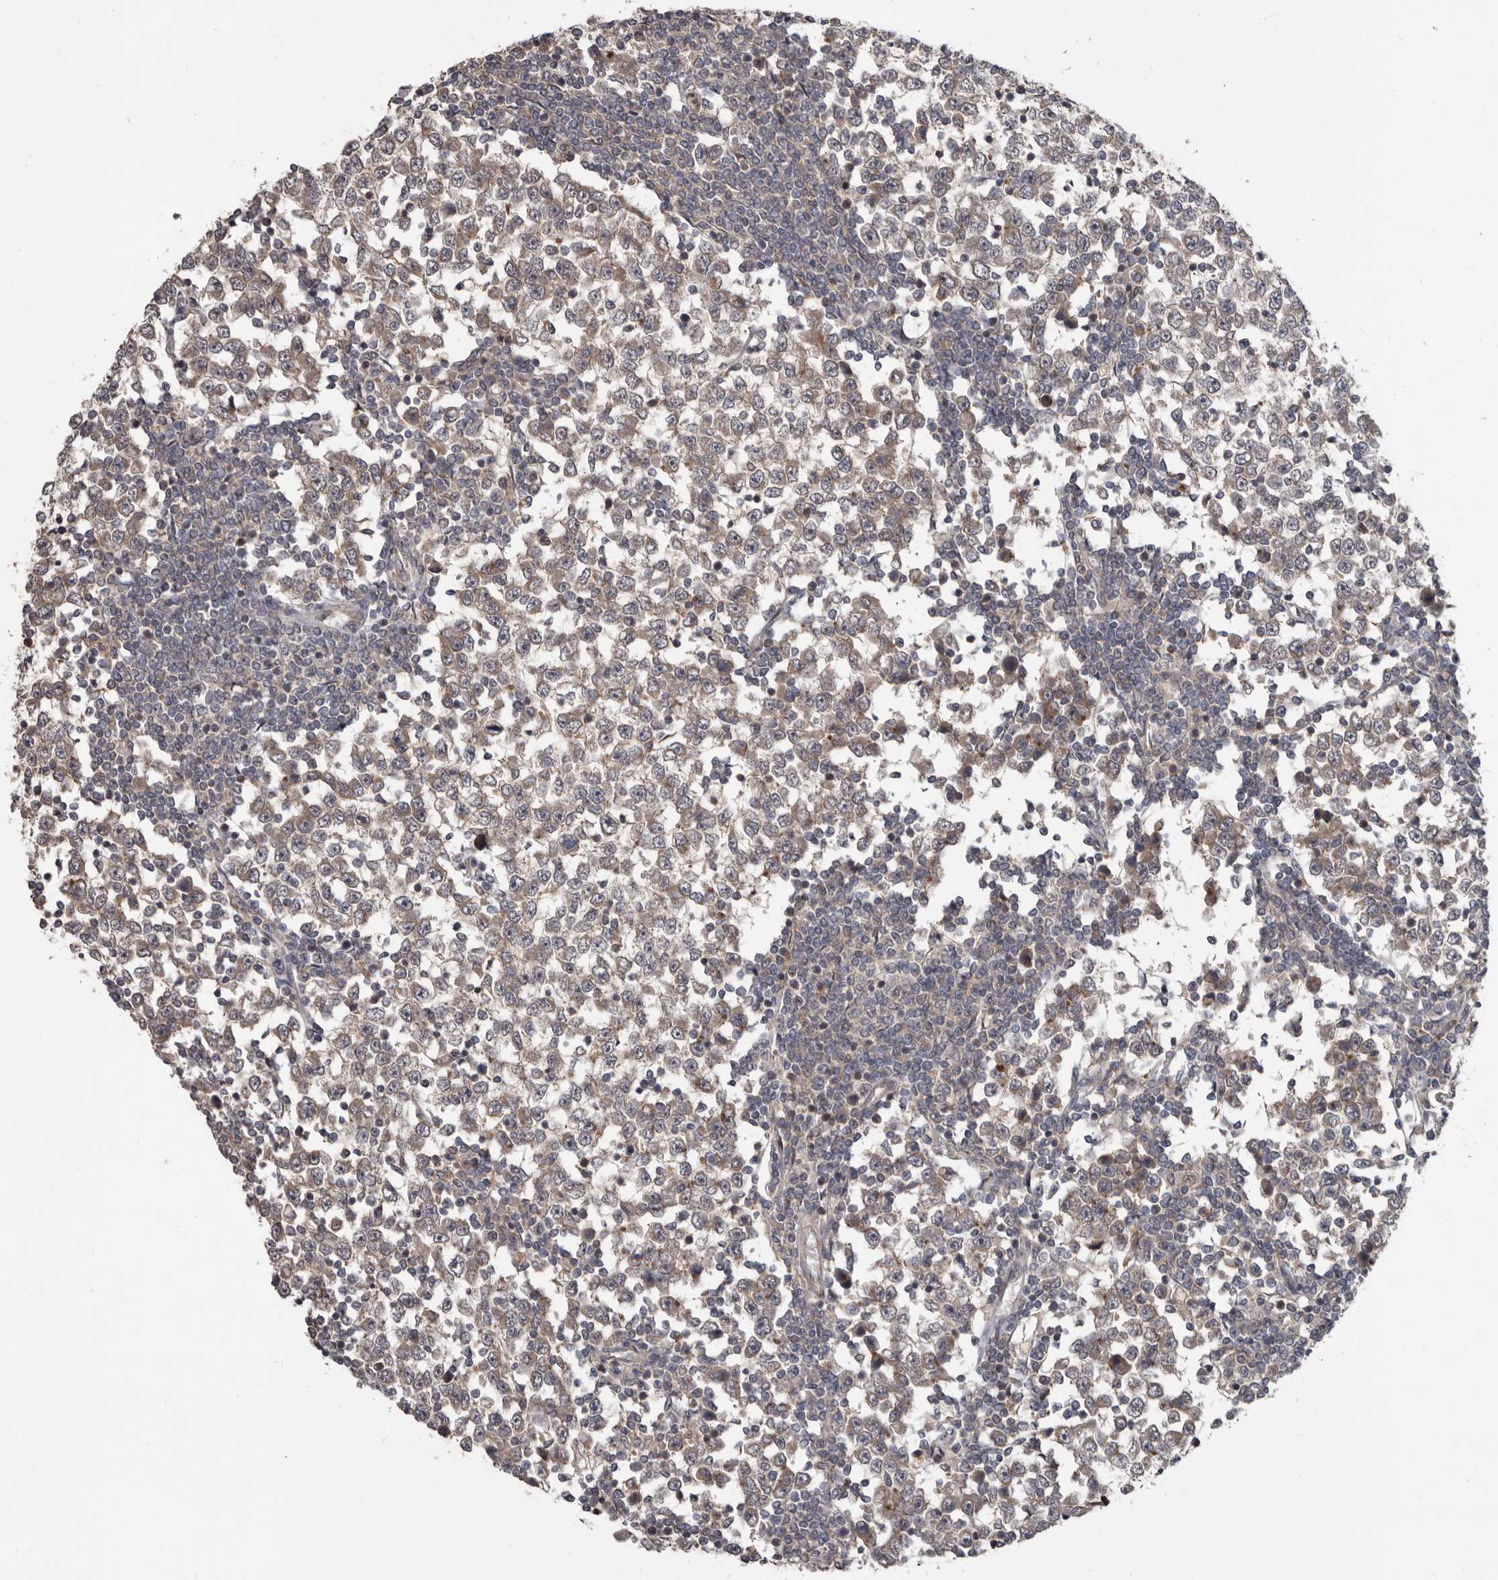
{"staining": {"intensity": "weak", "quantity": ">75%", "location": "cytoplasmic/membranous"}, "tissue": "testis cancer", "cell_type": "Tumor cells", "image_type": "cancer", "snomed": [{"axis": "morphology", "description": "Seminoma, NOS"}, {"axis": "topography", "description": "Testis"}], "caption": "Protein expression analysis of human seminoma (testis) reveals weak cytoplasmic/membranous expression in about >75% of tumor cells.", "gene": "FGFR4", "patient": {"sex": "male", "age": 65}}